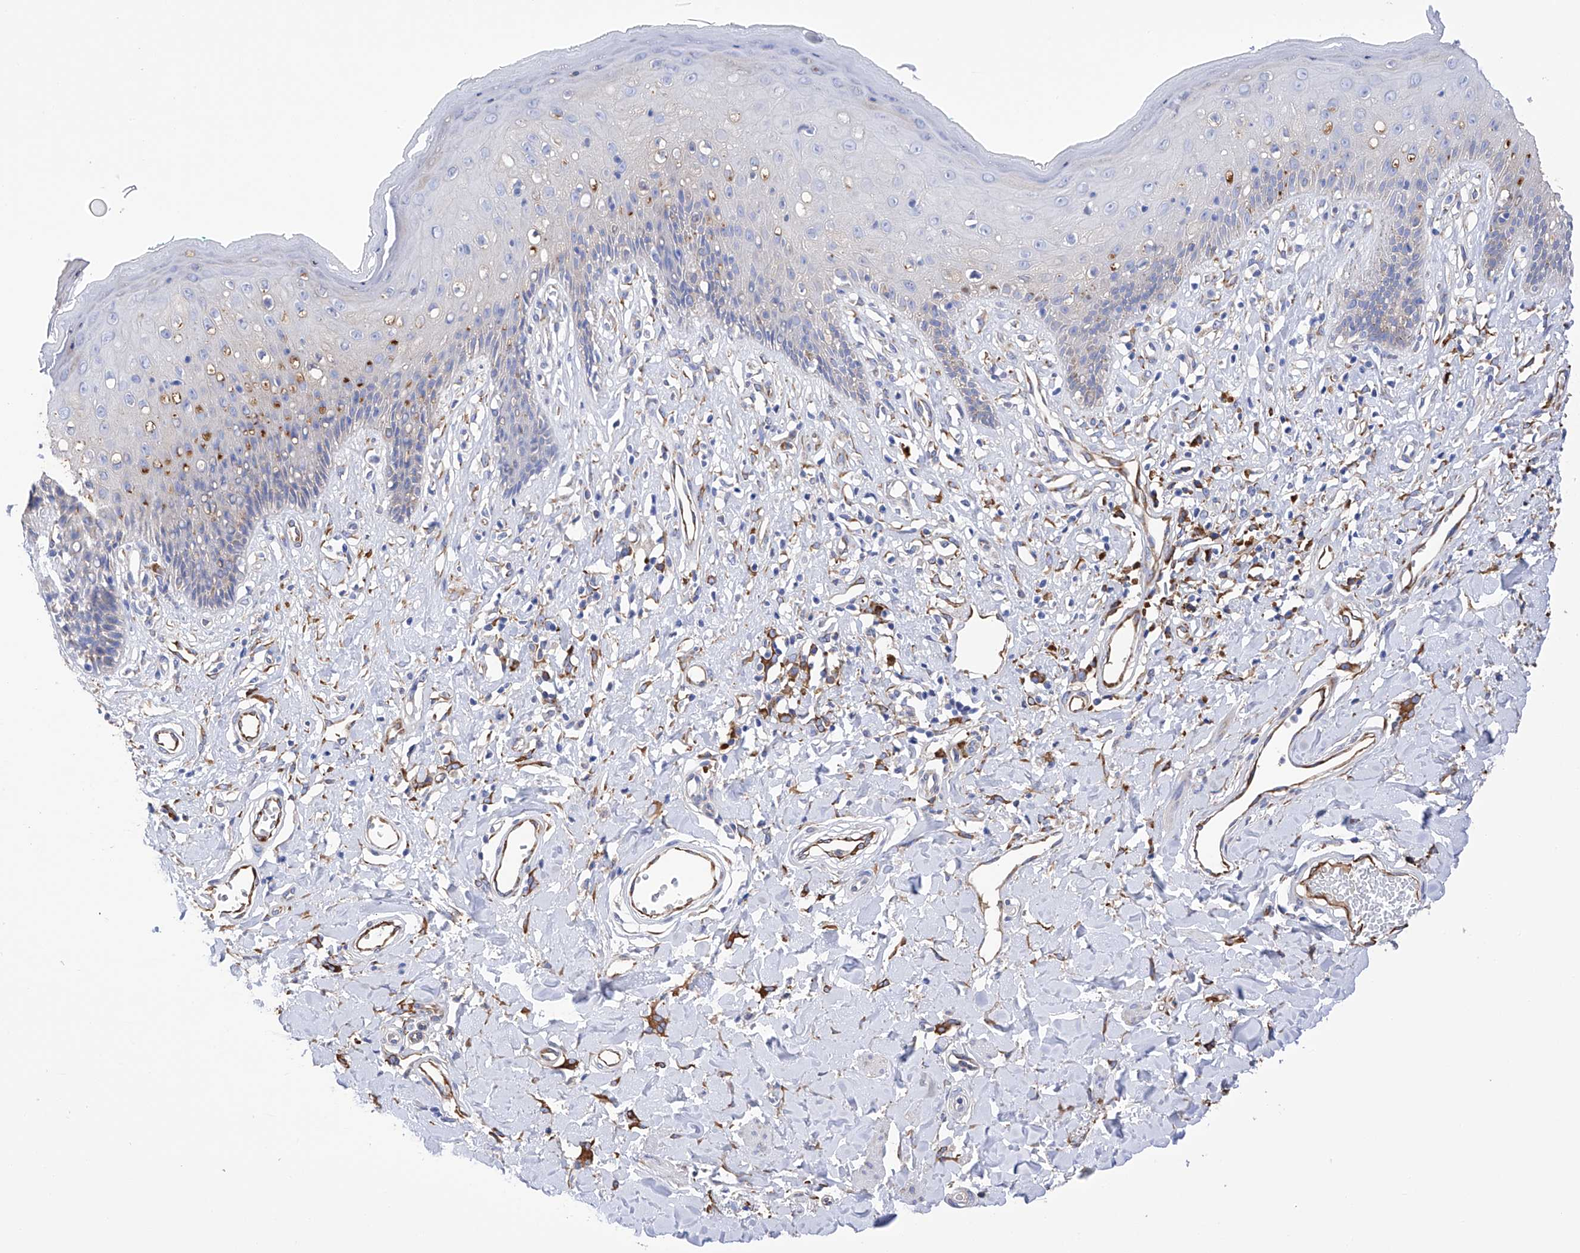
{"staining": {"intensity": "weak", "quantity": "<25%", "location": "cytoplasmic/membranous"}, "tissue": "skin", "cell_type": "Epidermal cells", "image_type": "normal", "snomed": [{"axis": "morphology", "description": "Normal tissue, NOS"}, {"axis": "morphology", "description": "Squamous cell carcinoma, NOS"}, {"axis": "topography", "description": "Vulva"}], "caption": "Epidermal cells show no significant protein staining in normal skin. Brightfield microscopy of immunohistochemistry stained with DAB (brown) and hematoxylin (blue), captured at high magnification.", "gene": "PDIA5", "patient": {"sex": "female", "age": 85}}